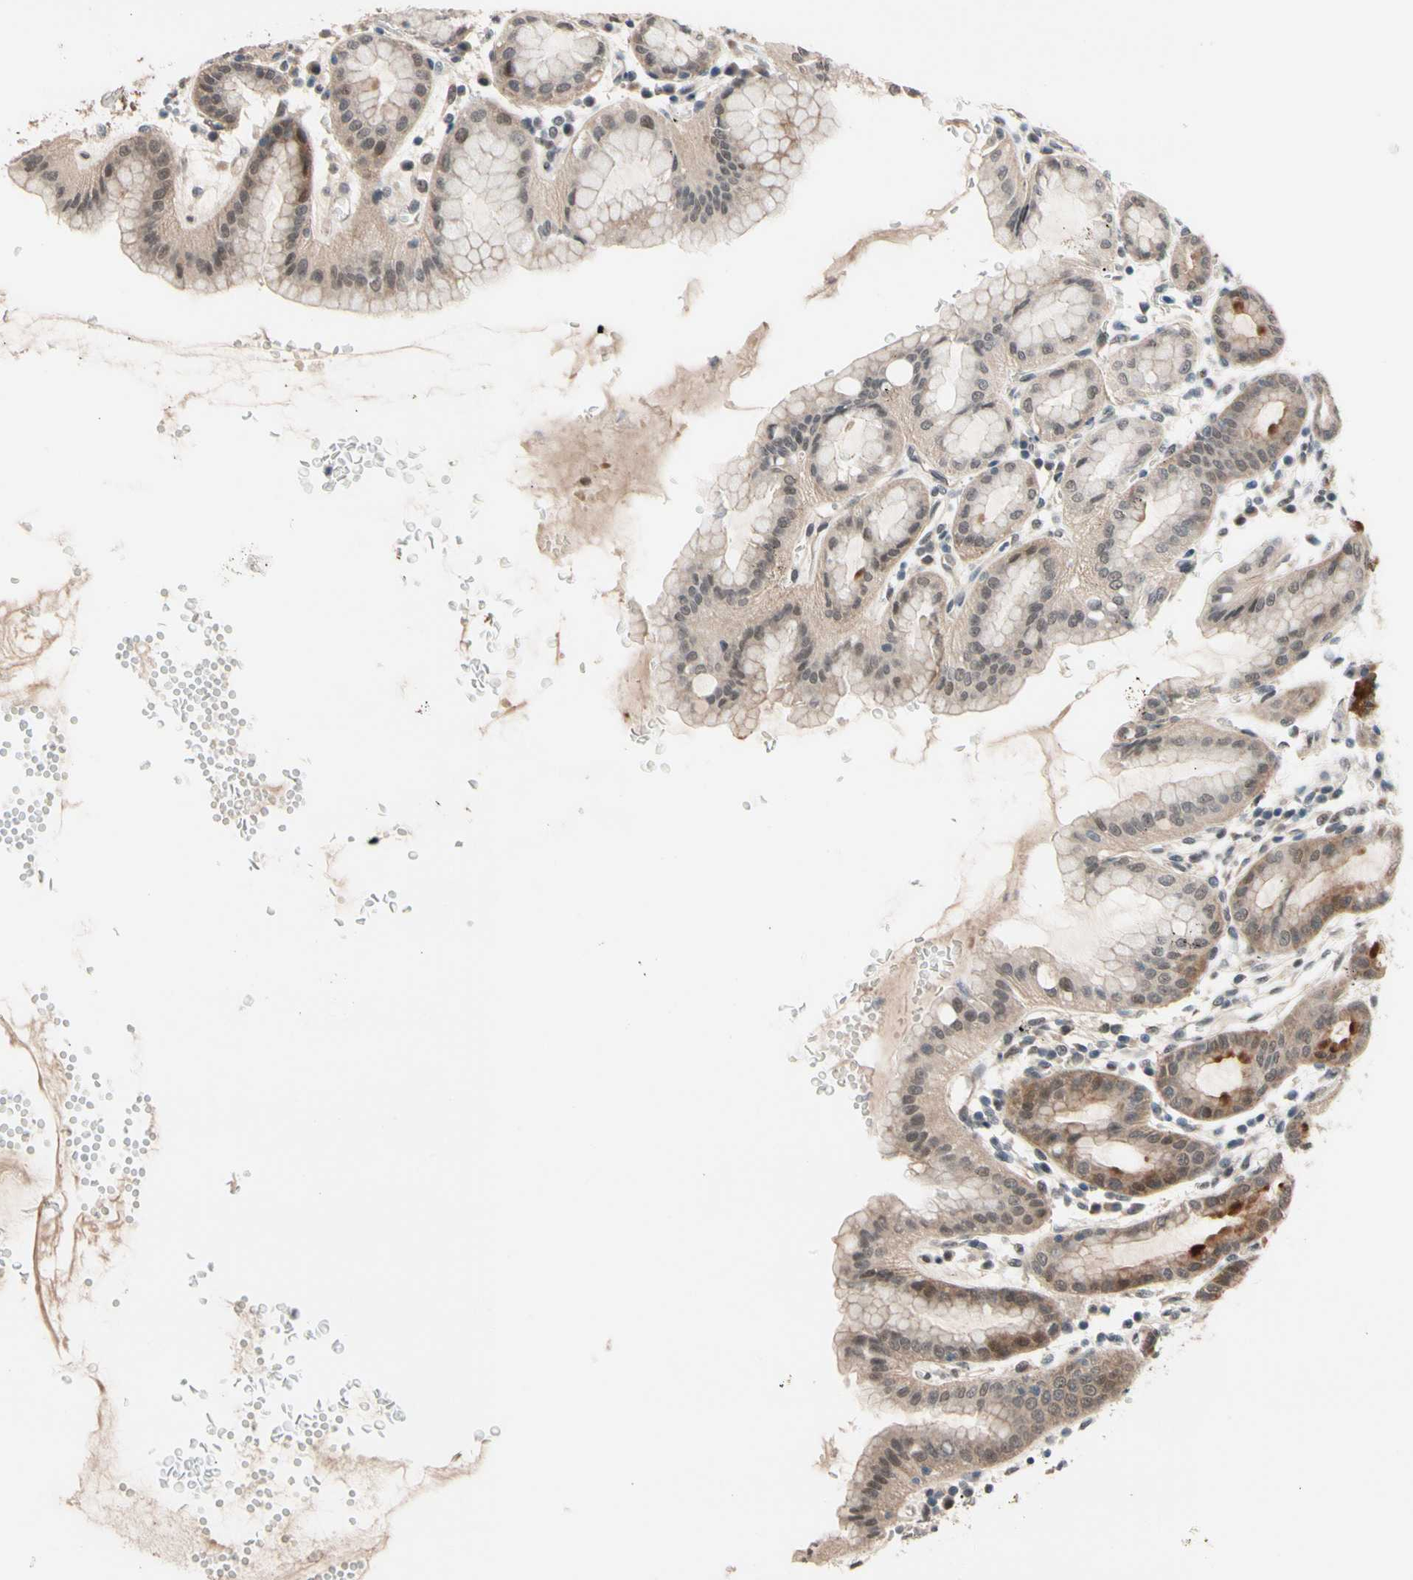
{"staining": {"intensity": "strong", "quantity": "25%-75%", "location": "cytoplasmic/membranous"}, "tissue": "stomach", "cell_type": "Glandular cells", "image_type": "normal", "snomed": [{"axis": "morphology", "description": "Normal tissue, NOS"}, {"axis": "topography", "description": "Stomach, upper"}], "caption": "Strong cytoplasmic/membranous staining for a protein is seen in approximately 25%-75% of glandular cells of normal stomach using immunohistochemistry.", "gene": "NGEF", "patient": {"sex": "male", "age": 68}}